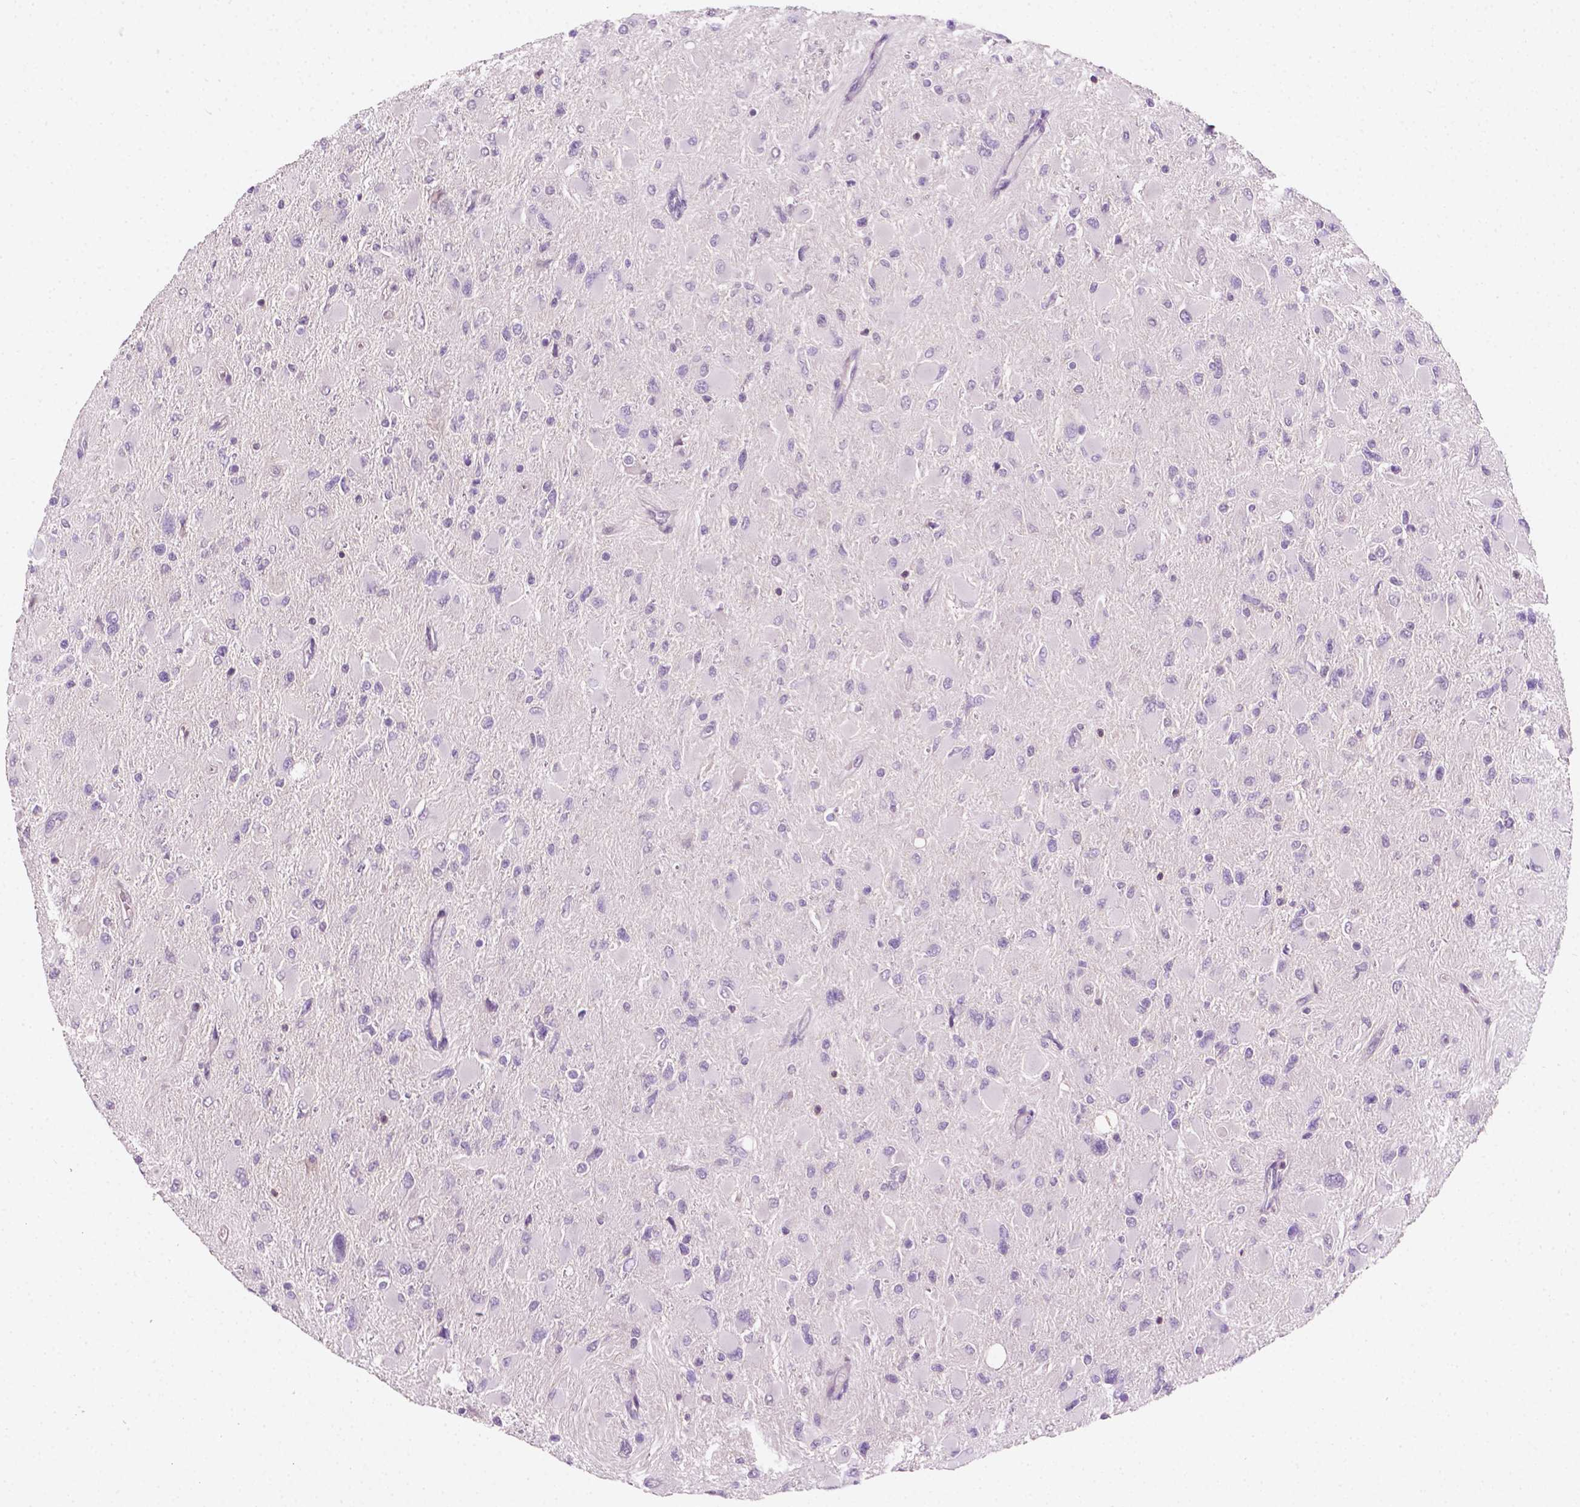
{"staining": {"intensity": "negative", "quantity": "none", "location": "none"}, "tissue": "glioma", "cell_type": "Tumor cells", "image_type": "cancer", "snomed": [{"axis": "morphology", "description": "Glioma, malignant, High grade"}, {"axis": "topography", "description": "Cerebral cortex"}], "caption": "This micrograph is of malignant glioma (high-grade) stained with immunohistochemistry (IHC) to label a protein in brown with the nuclei are counter-stained blue. There is no expression in tumor cells. Brightfield microscopy of immunohistochemistry (IHC) stained with DAB (3,3'-diaminobenzidine) (brown) and hematoxylin (blue), captured at high magnification.", "gene": "EGFR", "patient": {"sex": "female", "age": 36}}